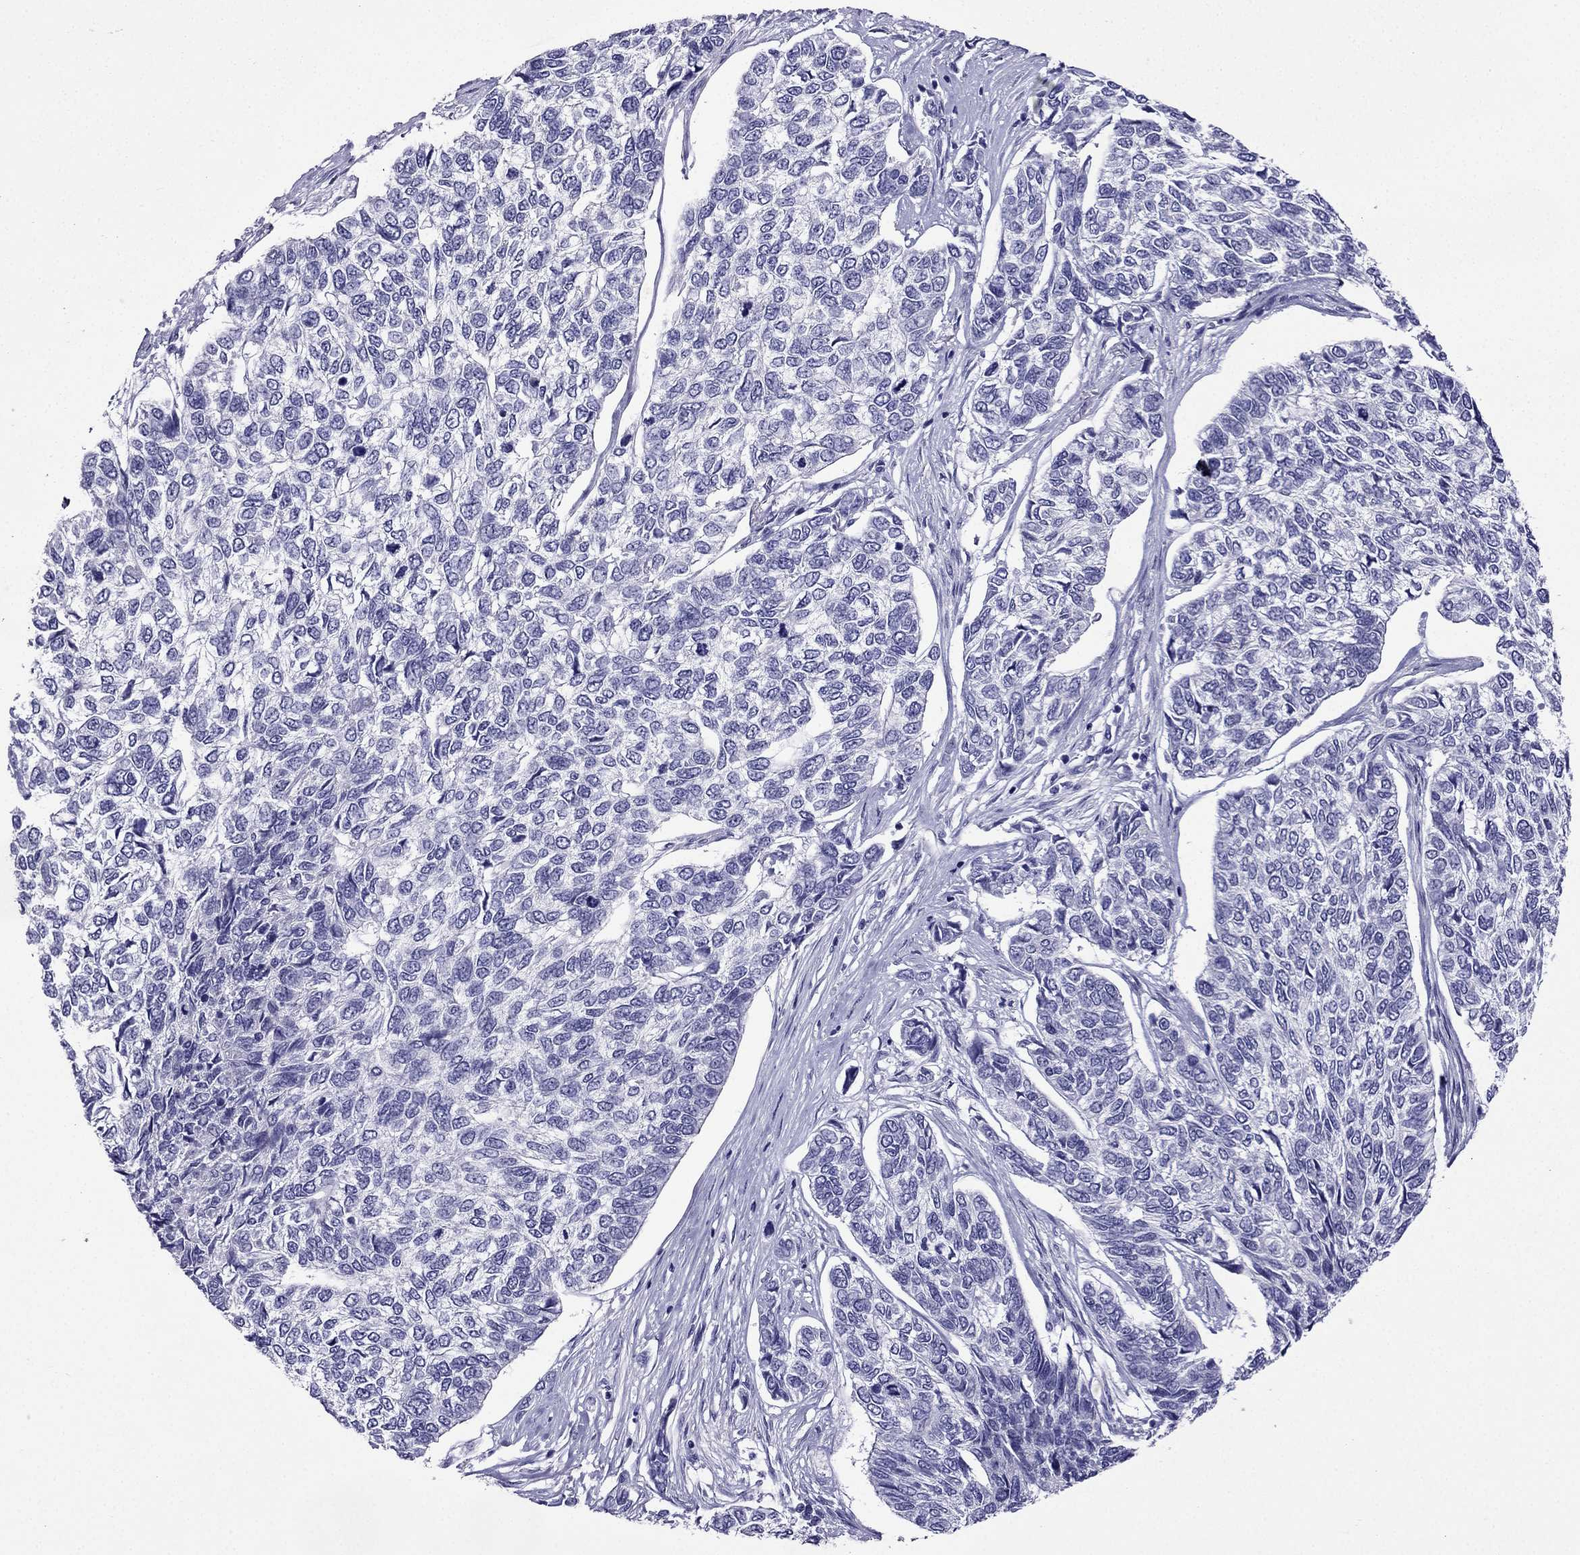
{"staining": {"intensity": "negative", "quantity": "none", "location": "none"}, "tissue": "skin cancer", "cell_type": "Tumor cells", "image_type": "cancer", "snomed": [{"axis": "morphology", "description": "Basal cell carcinoma"}, {"axis": "topography", "description": "Skin"}], "caption": "Immunohistochemistry of human basal cell carcinoma (skin) exhibits no expression in tumor cells.", "gene": "KCNJ10", "patient": {"sex": "female", "age": 65}}